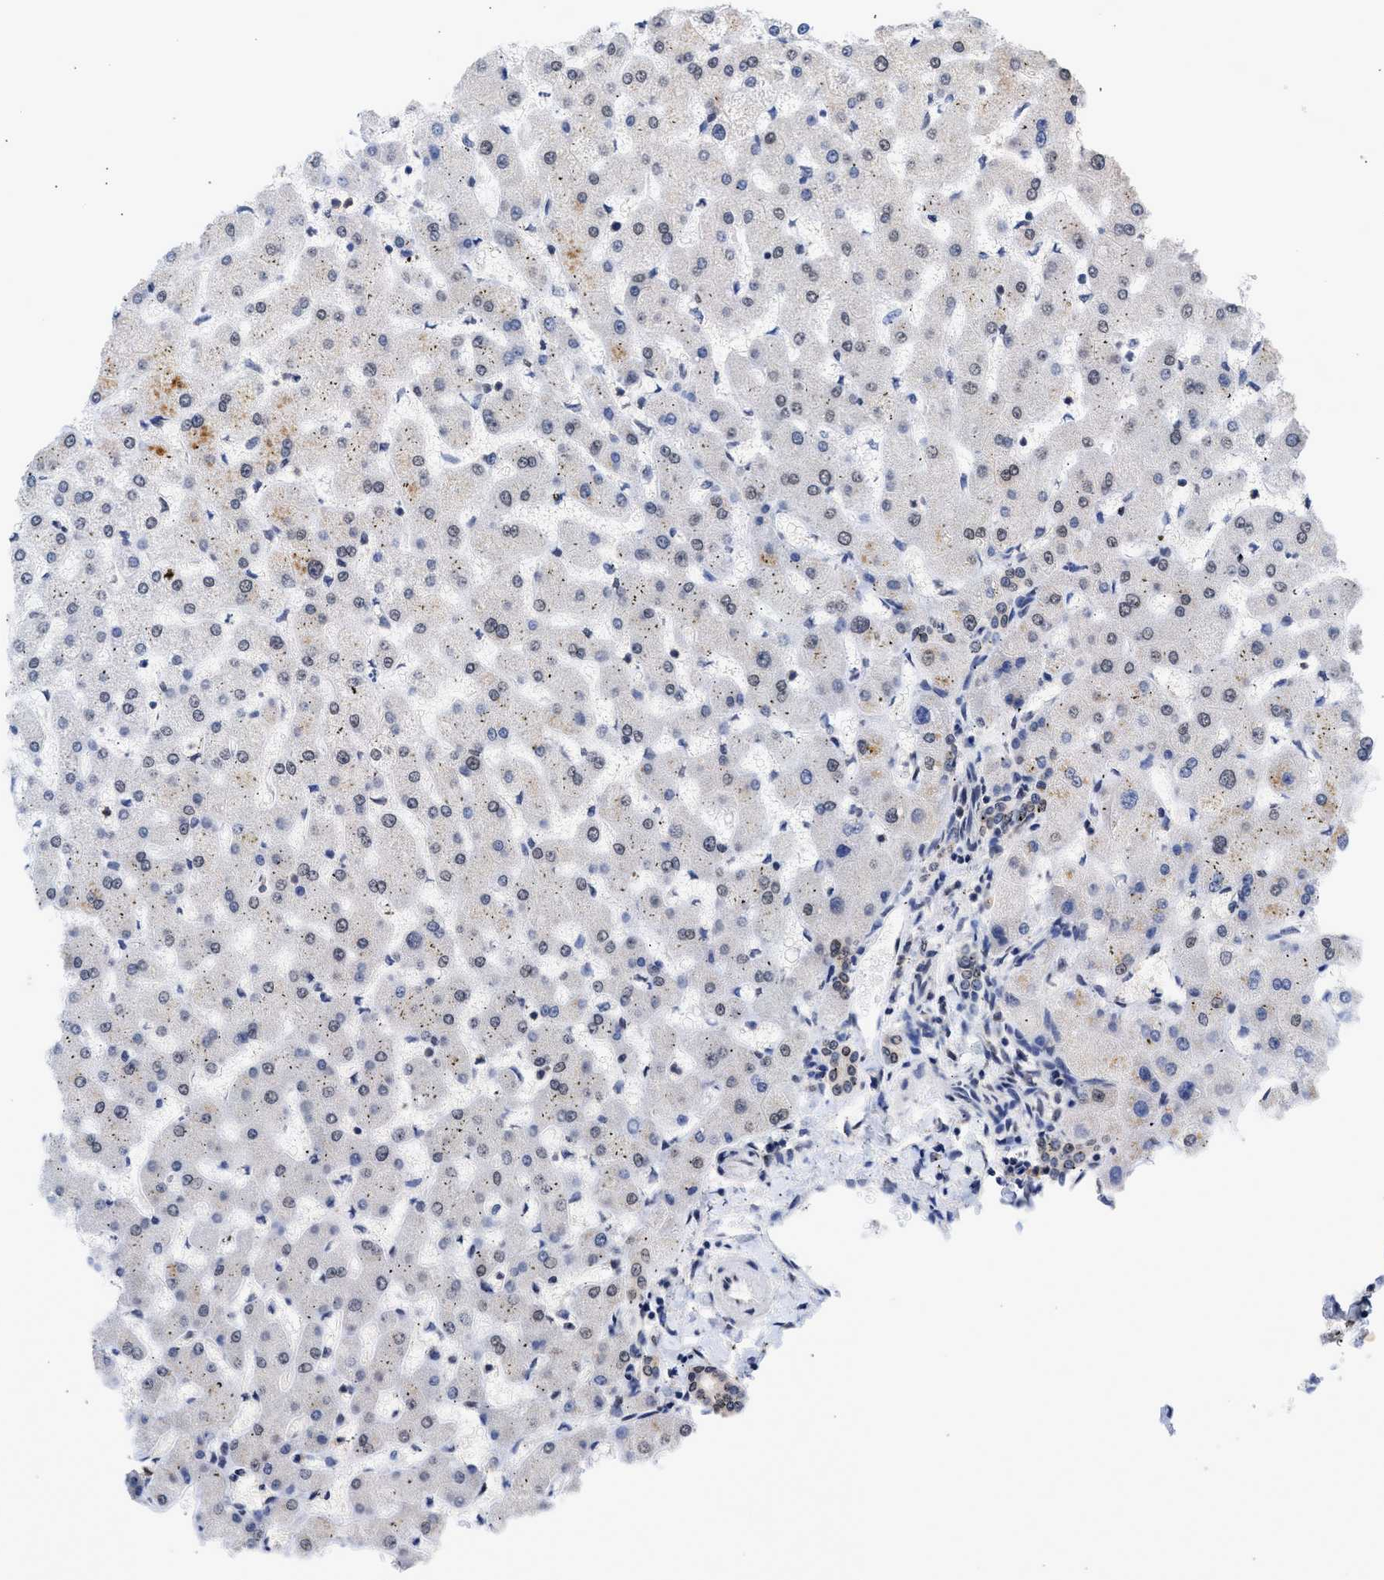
{"staining": {"intensity": "negative", "quantity": "none", "location": "none"}, "tissue": "liver", "cell_type": "Cholangiocytes", "image_type": "normal", "snomed": [{"axis": "morphology", "description": "Normal tissue, NOS"}, {"axis": "topography", "description": "Liver"}], "caption": "Benign liver was stained to show a protein in brown. There is no significant expression in cholangiocytes. The staining is performed using DAB brown chromogen with nuclei counter-stained in using hematoxylin.", "gene": "NUP35", "patient": {"sex": "female", "age": 63}}